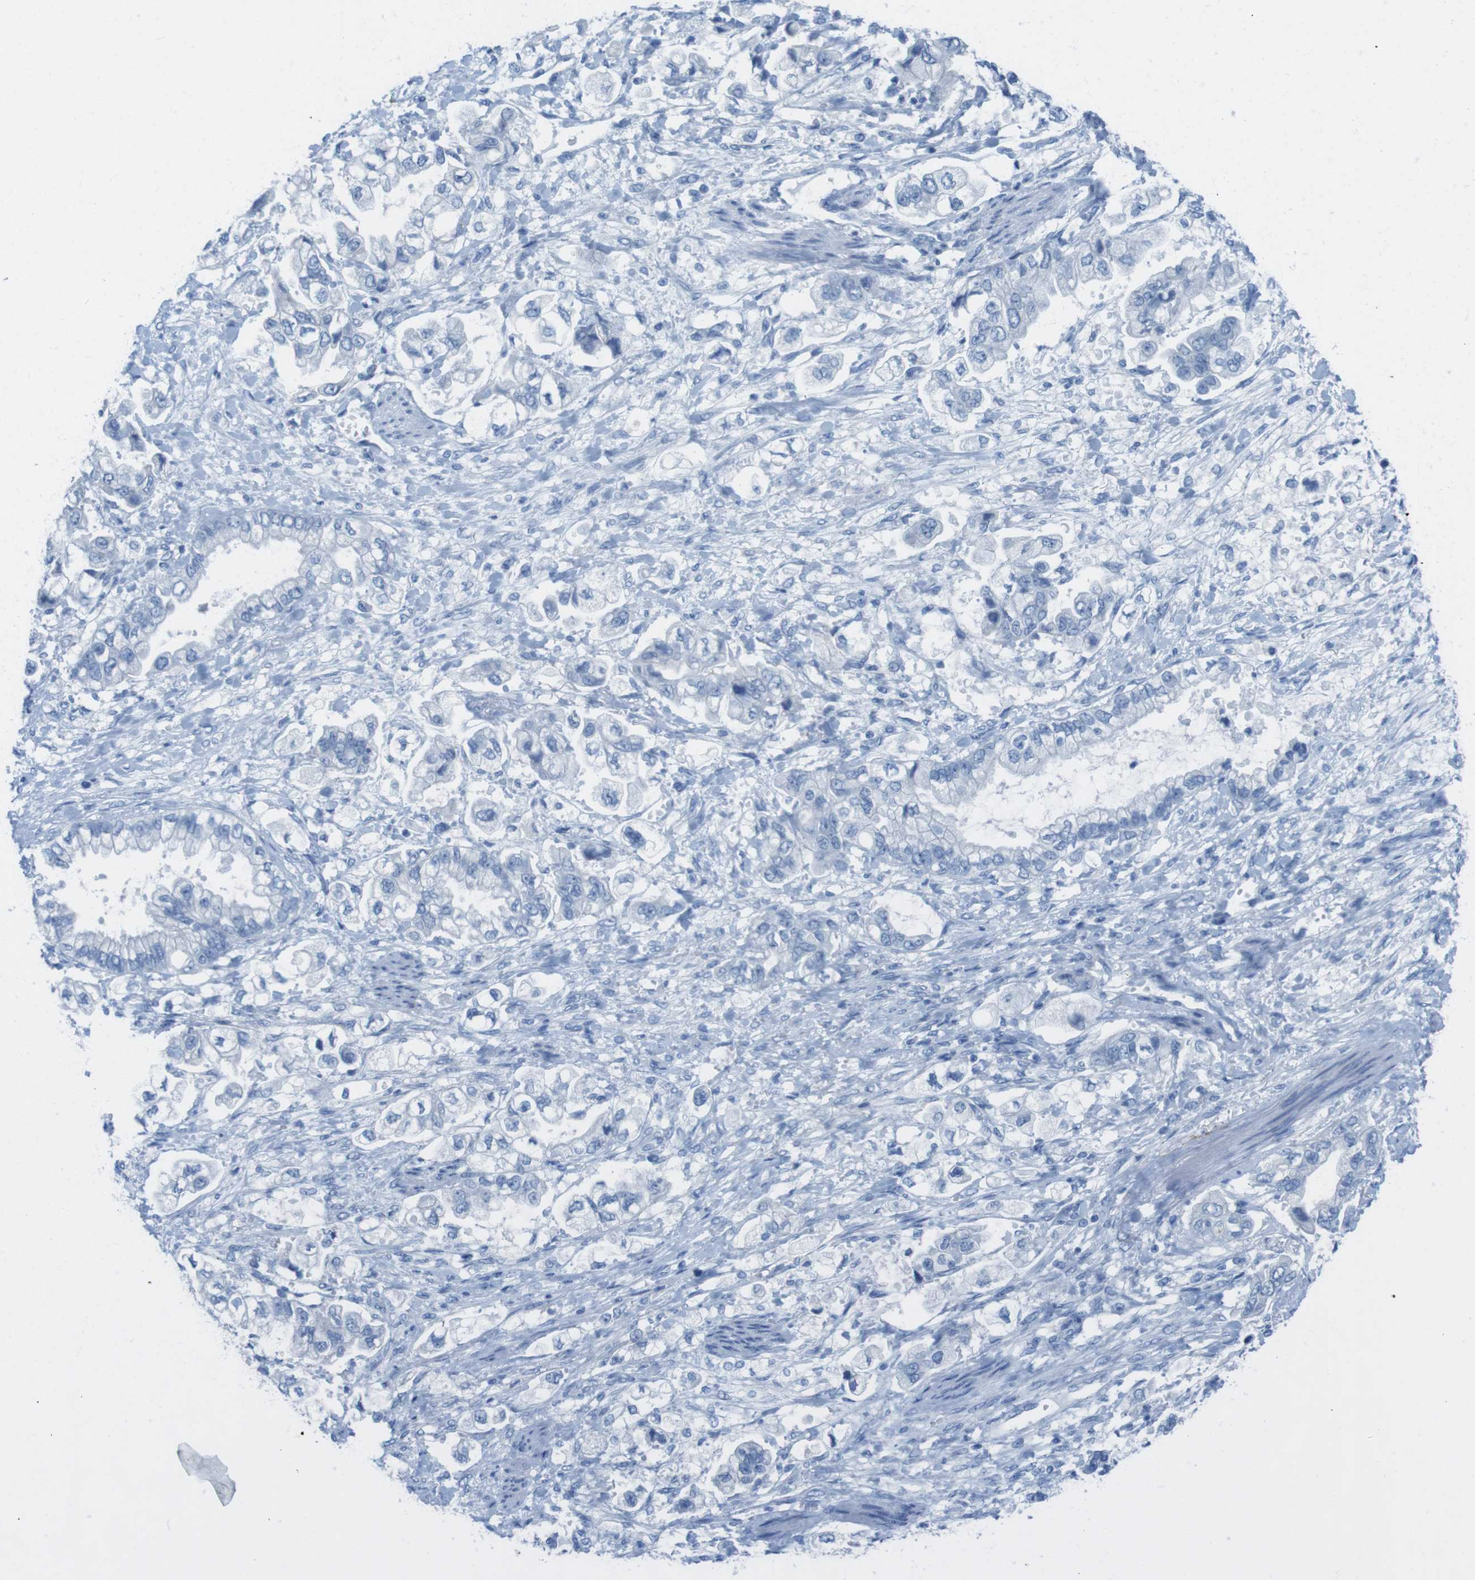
{"staining": {"intensity": "negative", "quantity": "none", "location": "none"}, "tissue": "stomach cancer", "cell_type": "Tumor cells", "image_type": "cancer", "snomed": [{"axis": "morphology", "description": "Normal tissue, NOS"}, {"axis": "morphology", "description": "Adenocarcinoma, NOS"}, {"axis": "topography", "description": "Stomach"}], "caption": "Immunohistochemistry (IHC) image of neoplastic tissue: adenocarcinoma (stomach) stained with DAB (3,3'-diaminobenzidine) displays no significant protein expression in tumor cells. (Immunohistochemistry, brightfield microscopy, high magnification).", "gene": "GAP43", "patient": {"sex": "male", "age": 62}}